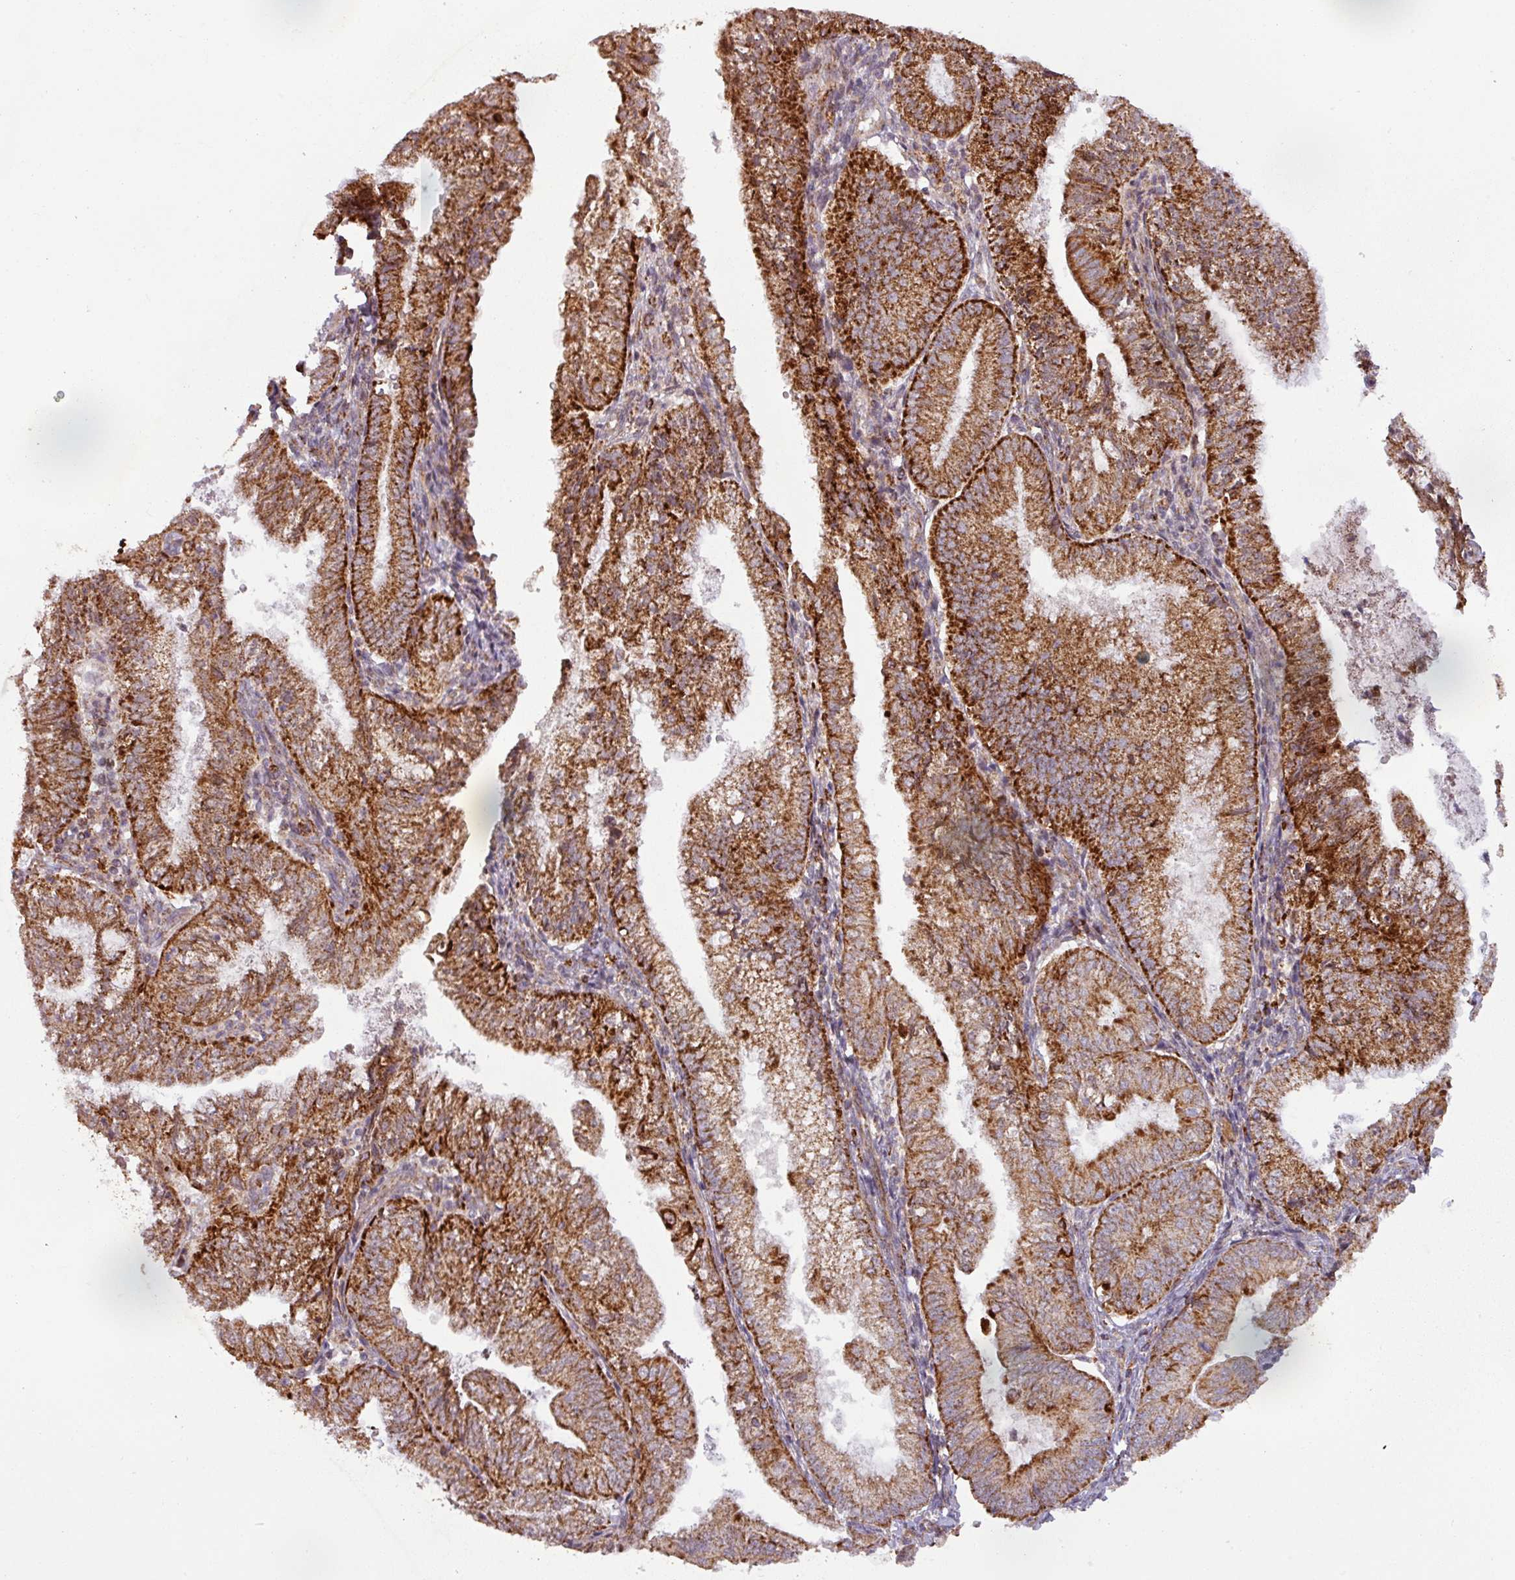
{"staining": {"intensity": "strong", "quantity": ">75%", "location": "cytoplasmic/membranous"}, "tissue": "endometrial cancer", "cell_type": "Tumor cells", "image_type": "cancer", "snomed": [{"axis": "morphology", "description": "Adenocarcinoma, NOS"}, {"axis": "topography", "description": "Endometrium"}], "caption": "DAB immunohistochemical staining of endometrial adenocarcinoma shows strong cytoplasmic/membranous protein staining in about >75% of tumor cells.", "gene": "GPD2", "patient": {"sex": "female", "age": 55}}